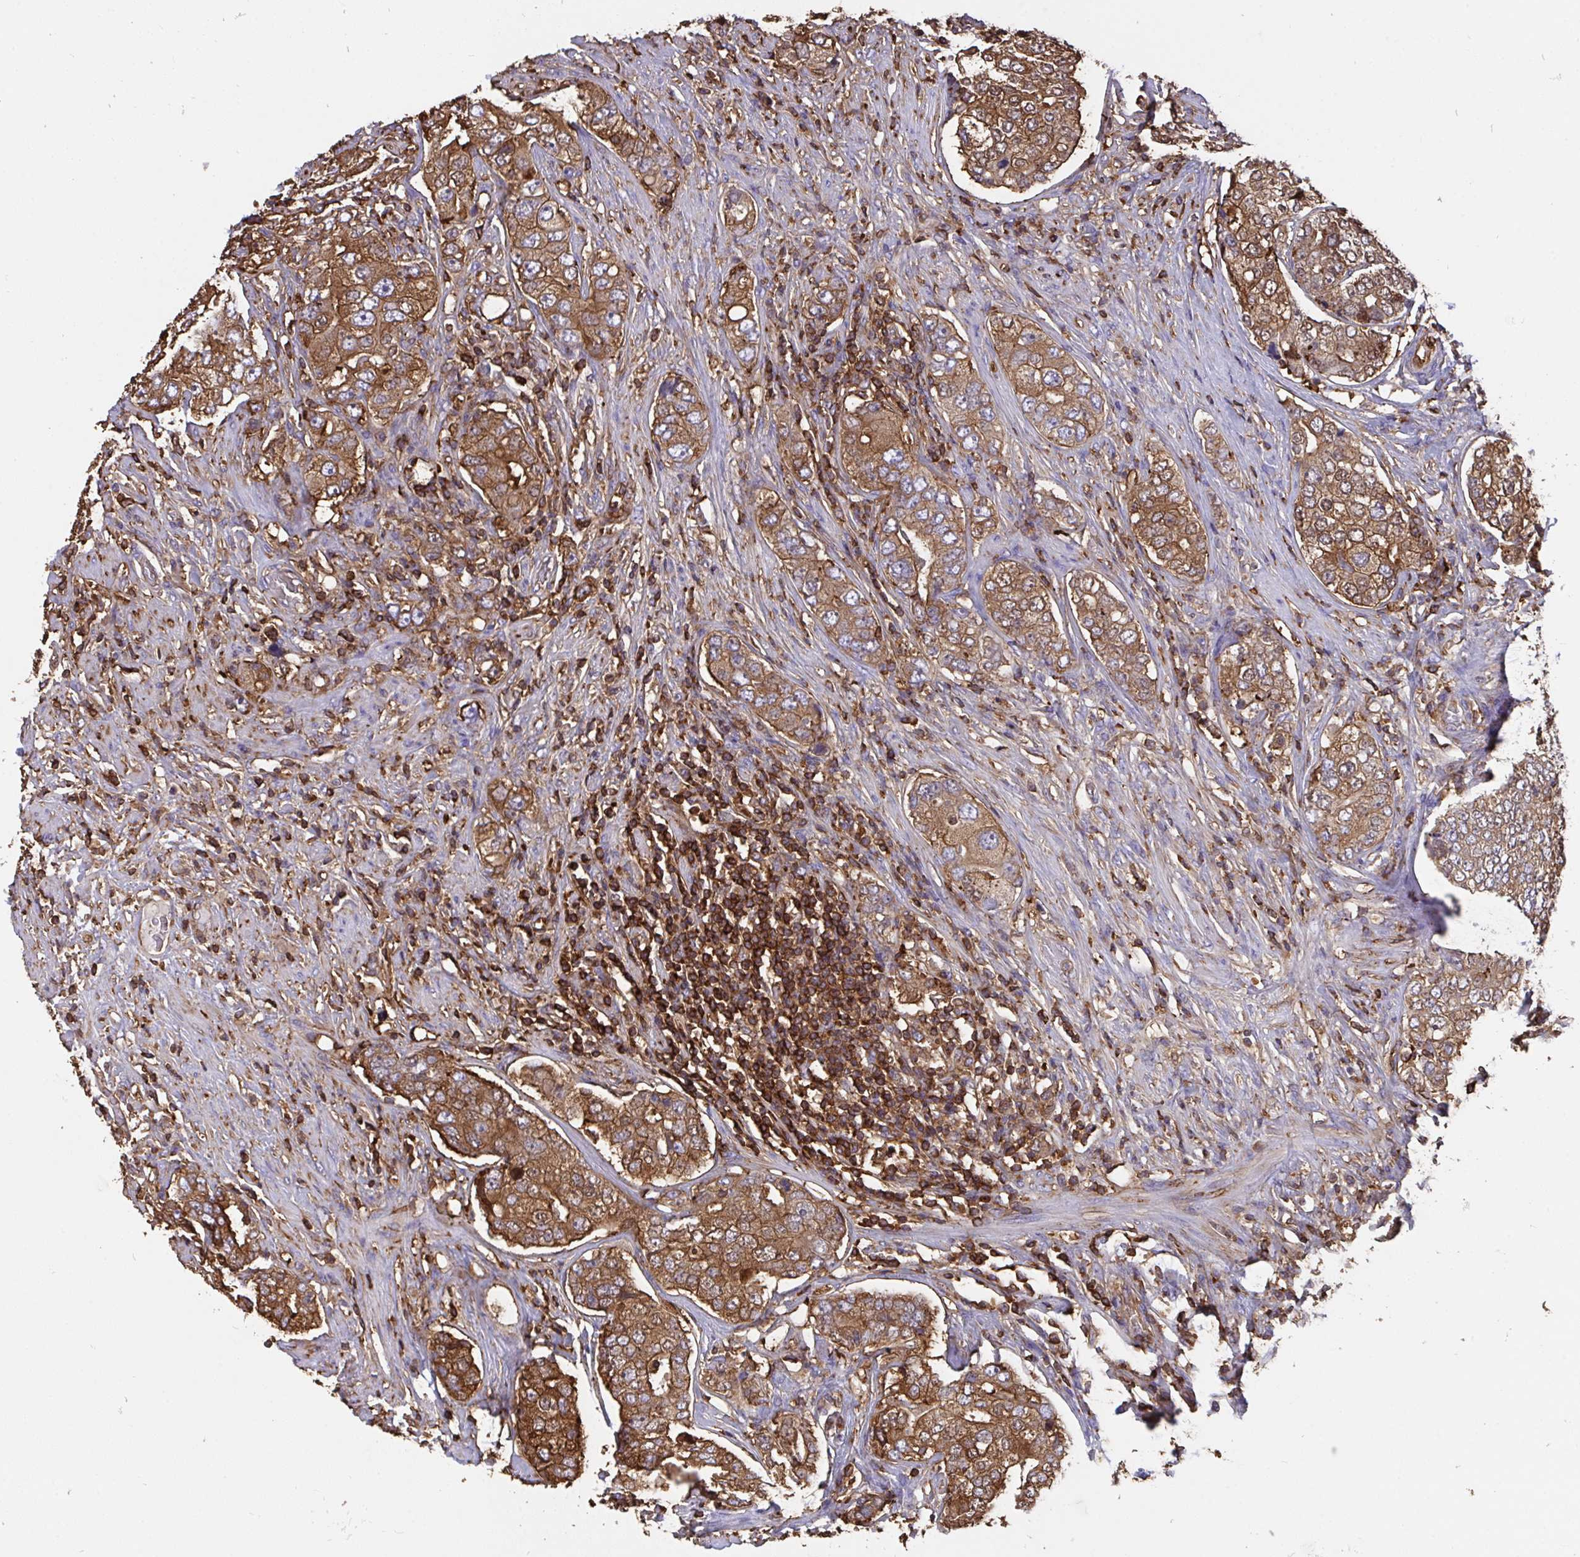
{"staining": {"intensity": "moderate", "quantity": ">75%", "location": "cytoplasmic/membranous"}, "tissue": "prostate cancer", "cell_type": "Tumor cells", "image_type": "cancer", "snomed": [{"axis": "morphology", "description": "Adenocarcinoma, High grade"}, {"axis": "topography", "description": "Prostate"}], "caption": "Moderate cytoplasmic/membranous staining is identified in approximately >75% of tumor cells in prostate cancer (adenocarcinoma (high-grade)).", "gene": "CFL1", "patient": {"sex": "male", "age": 60}}